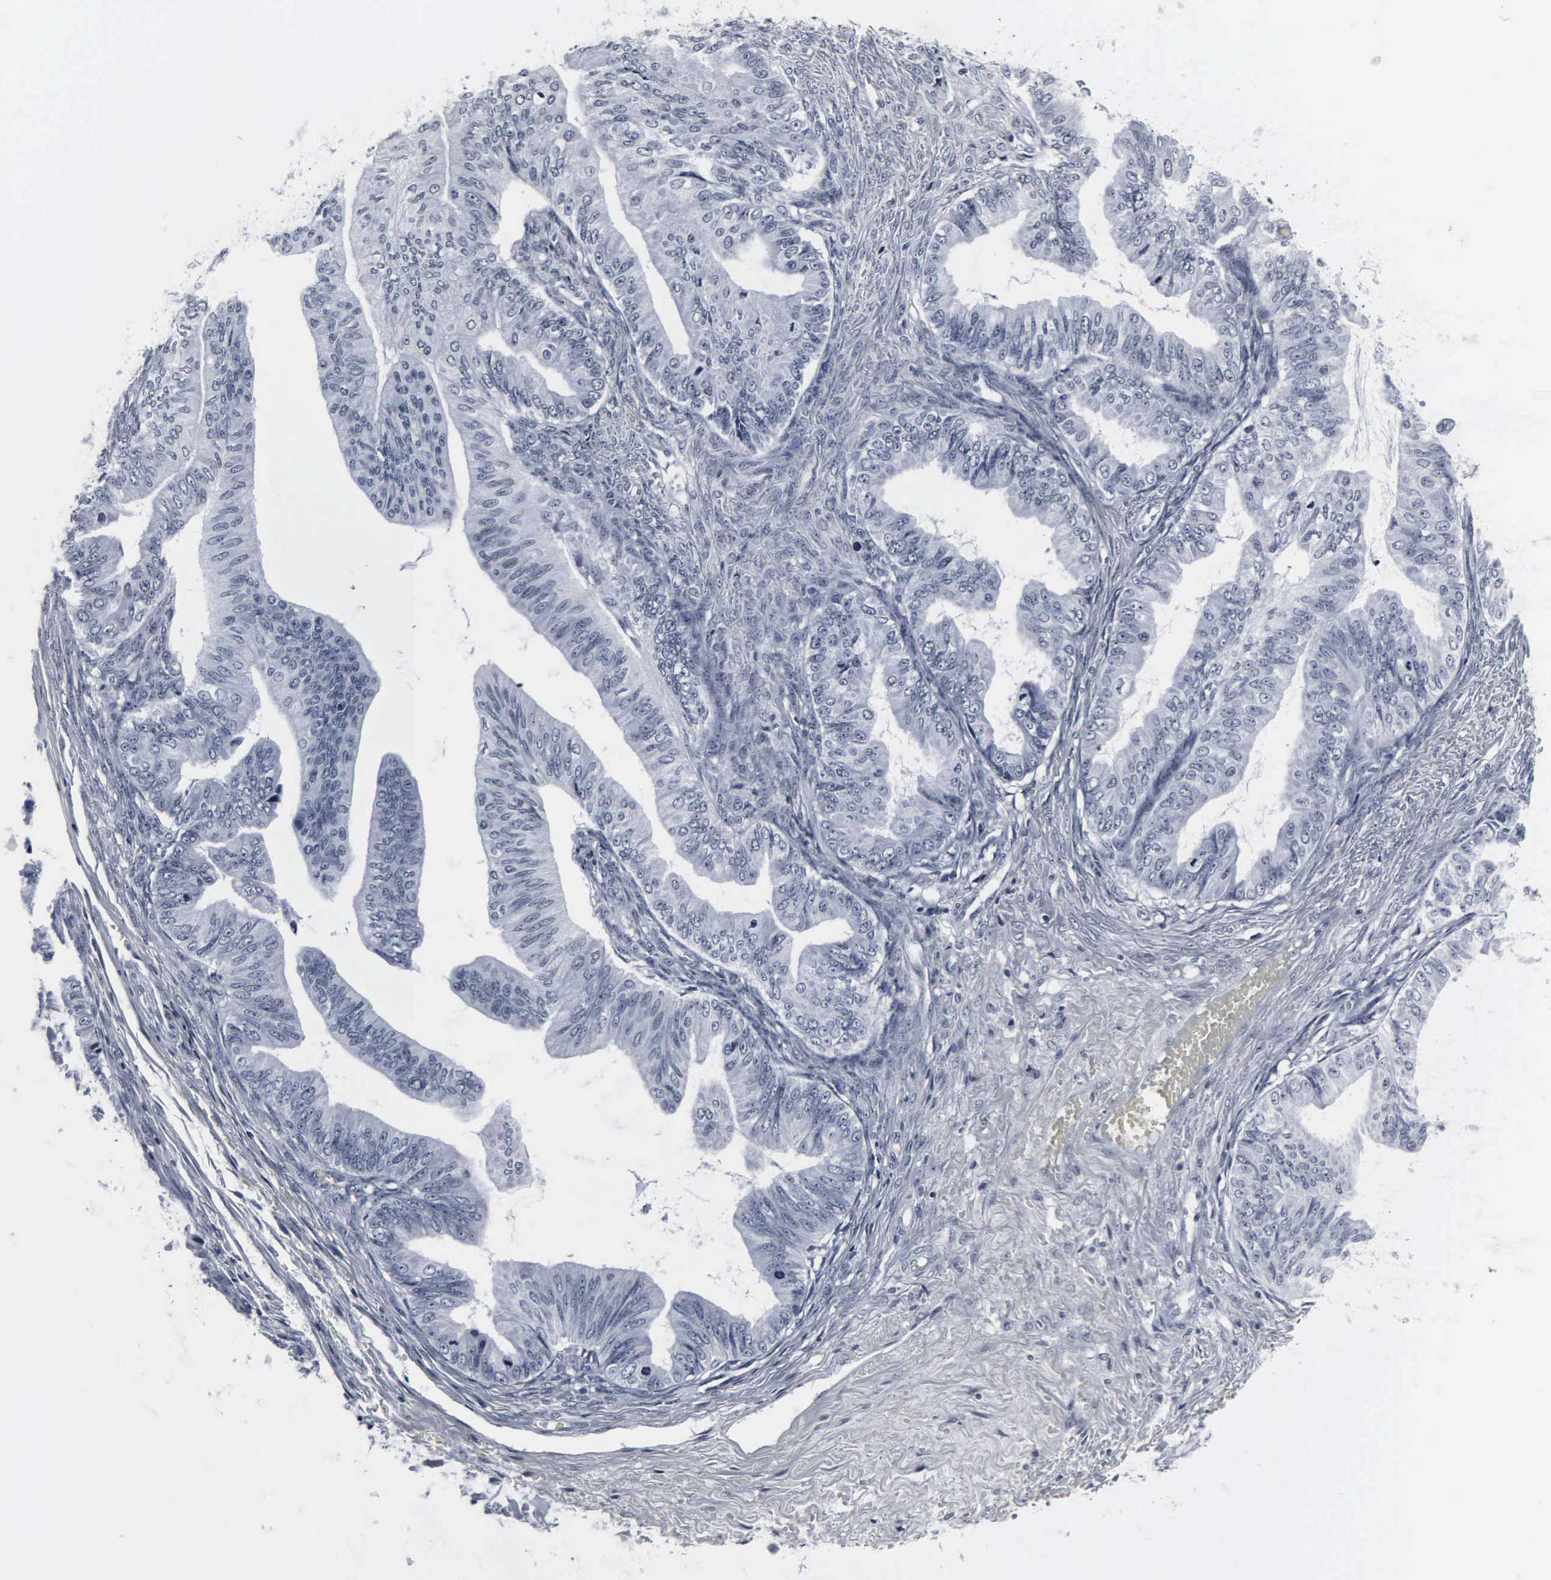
{"staining": {"intensity": "negative", "quantity": "none", "location": "none"}, "tissue": "ovarian cancer", "cell_type": "Tumor cells", "image_type": "cancer", "snomed": [{"axis": "morphology", "description": "Cystadenocarcinoma, mucinous, NOS"}, {"axis": "topography", "description": "Ovary"}], "caption": "Human ovarian cancer stained for a protein using immunohistochemistry (IHC) displays no staining in tumor cells.", "gene": "DGCR2", "patient": {"sex": "female", "age": 36}}